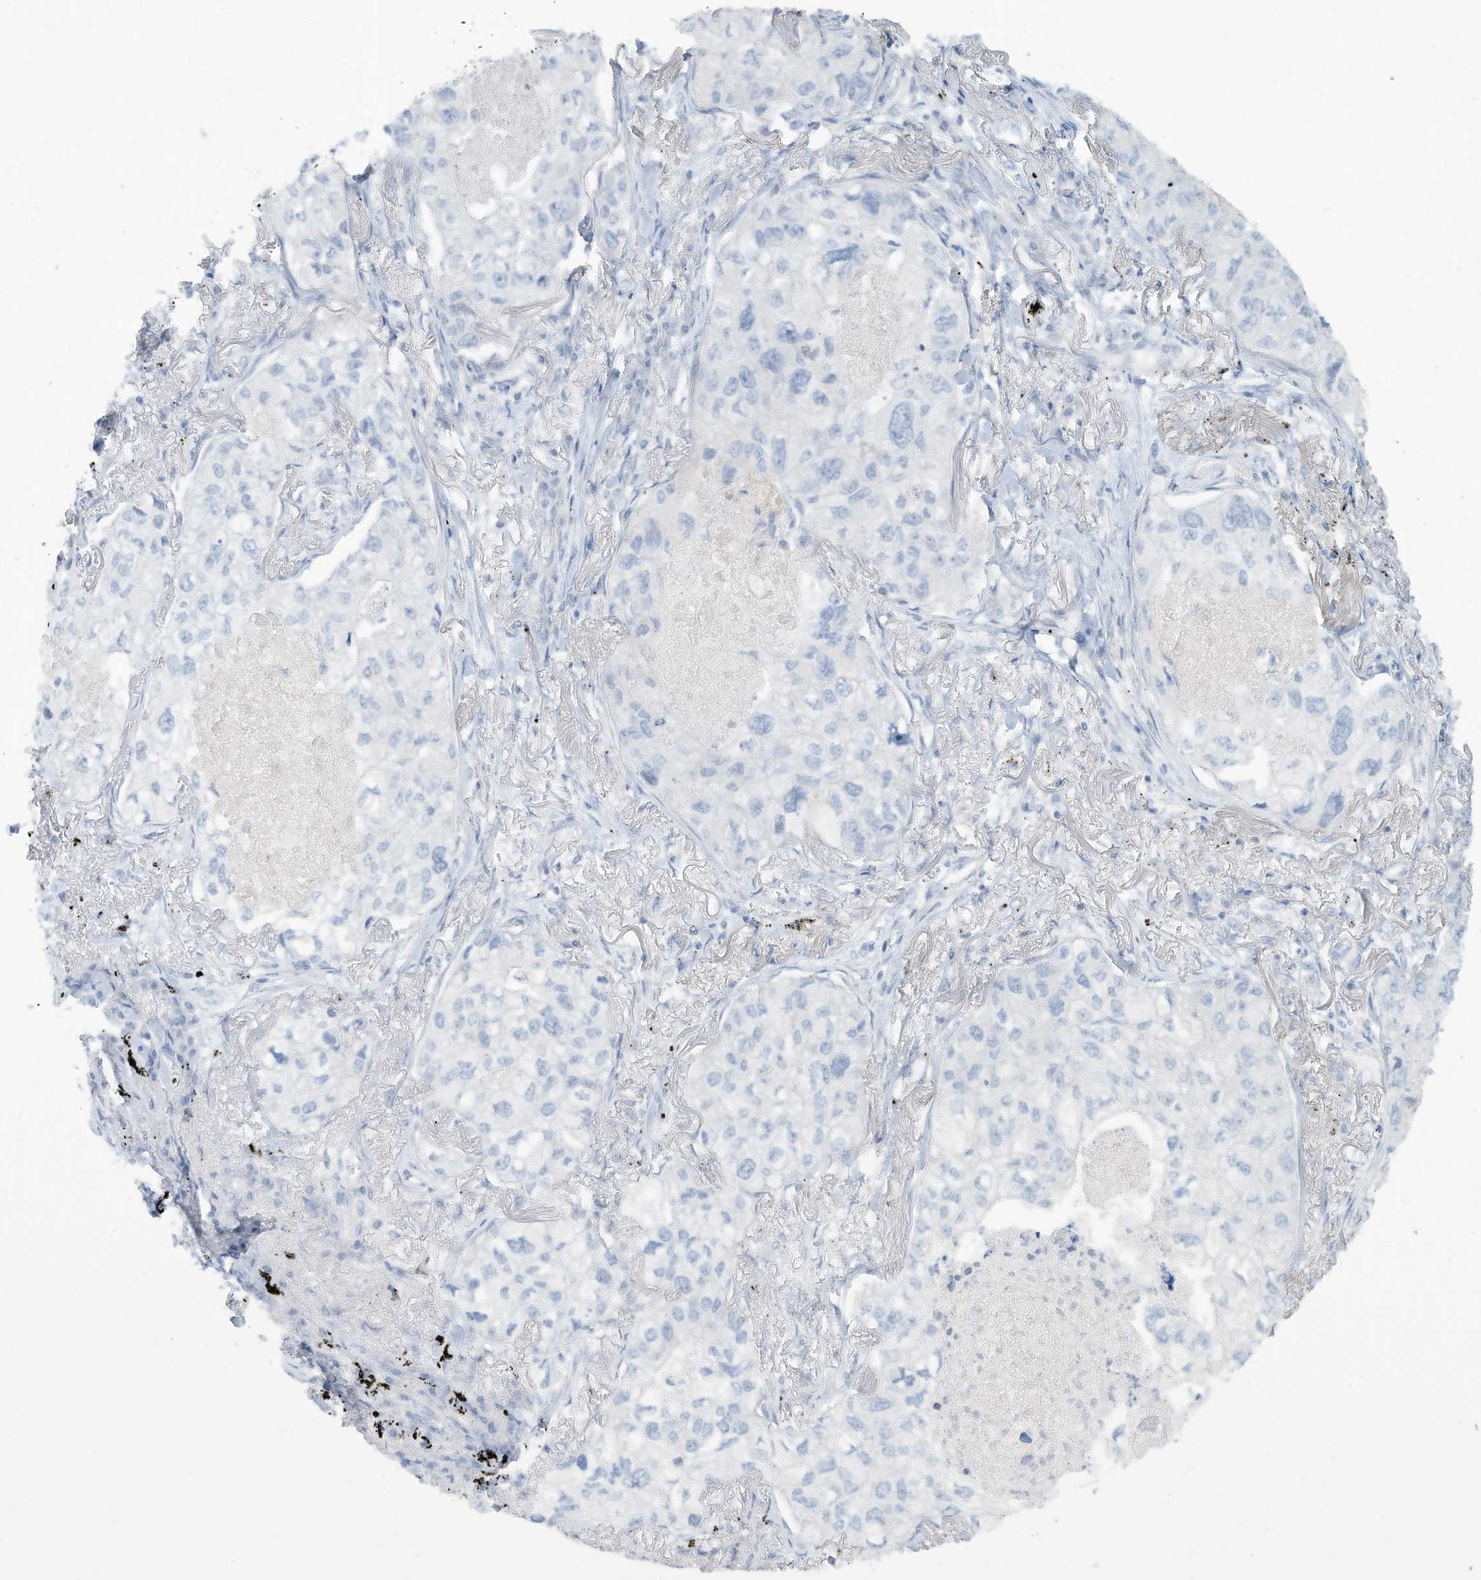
{"staining": {"intensity": "negative", "quantity": "none", "location": "none"}, "tissue": "lung cancer", "cell_type": "Tumor cells", "image_type": "cancer", "snomed": [{"axis": "morphology", "description": "Adenocarcinoma, NOS"}, {"axis": "topography", "description": "Lung"}], "caption": "Tumor cells show no significant positivity in lung cancer. Brightfield microscopy of IHC stained with DAB (brown) and hematoxylin (blue), captured at high magnification.", "gene": "ERI2", "patient": {"sex": "male", "age": 65}}